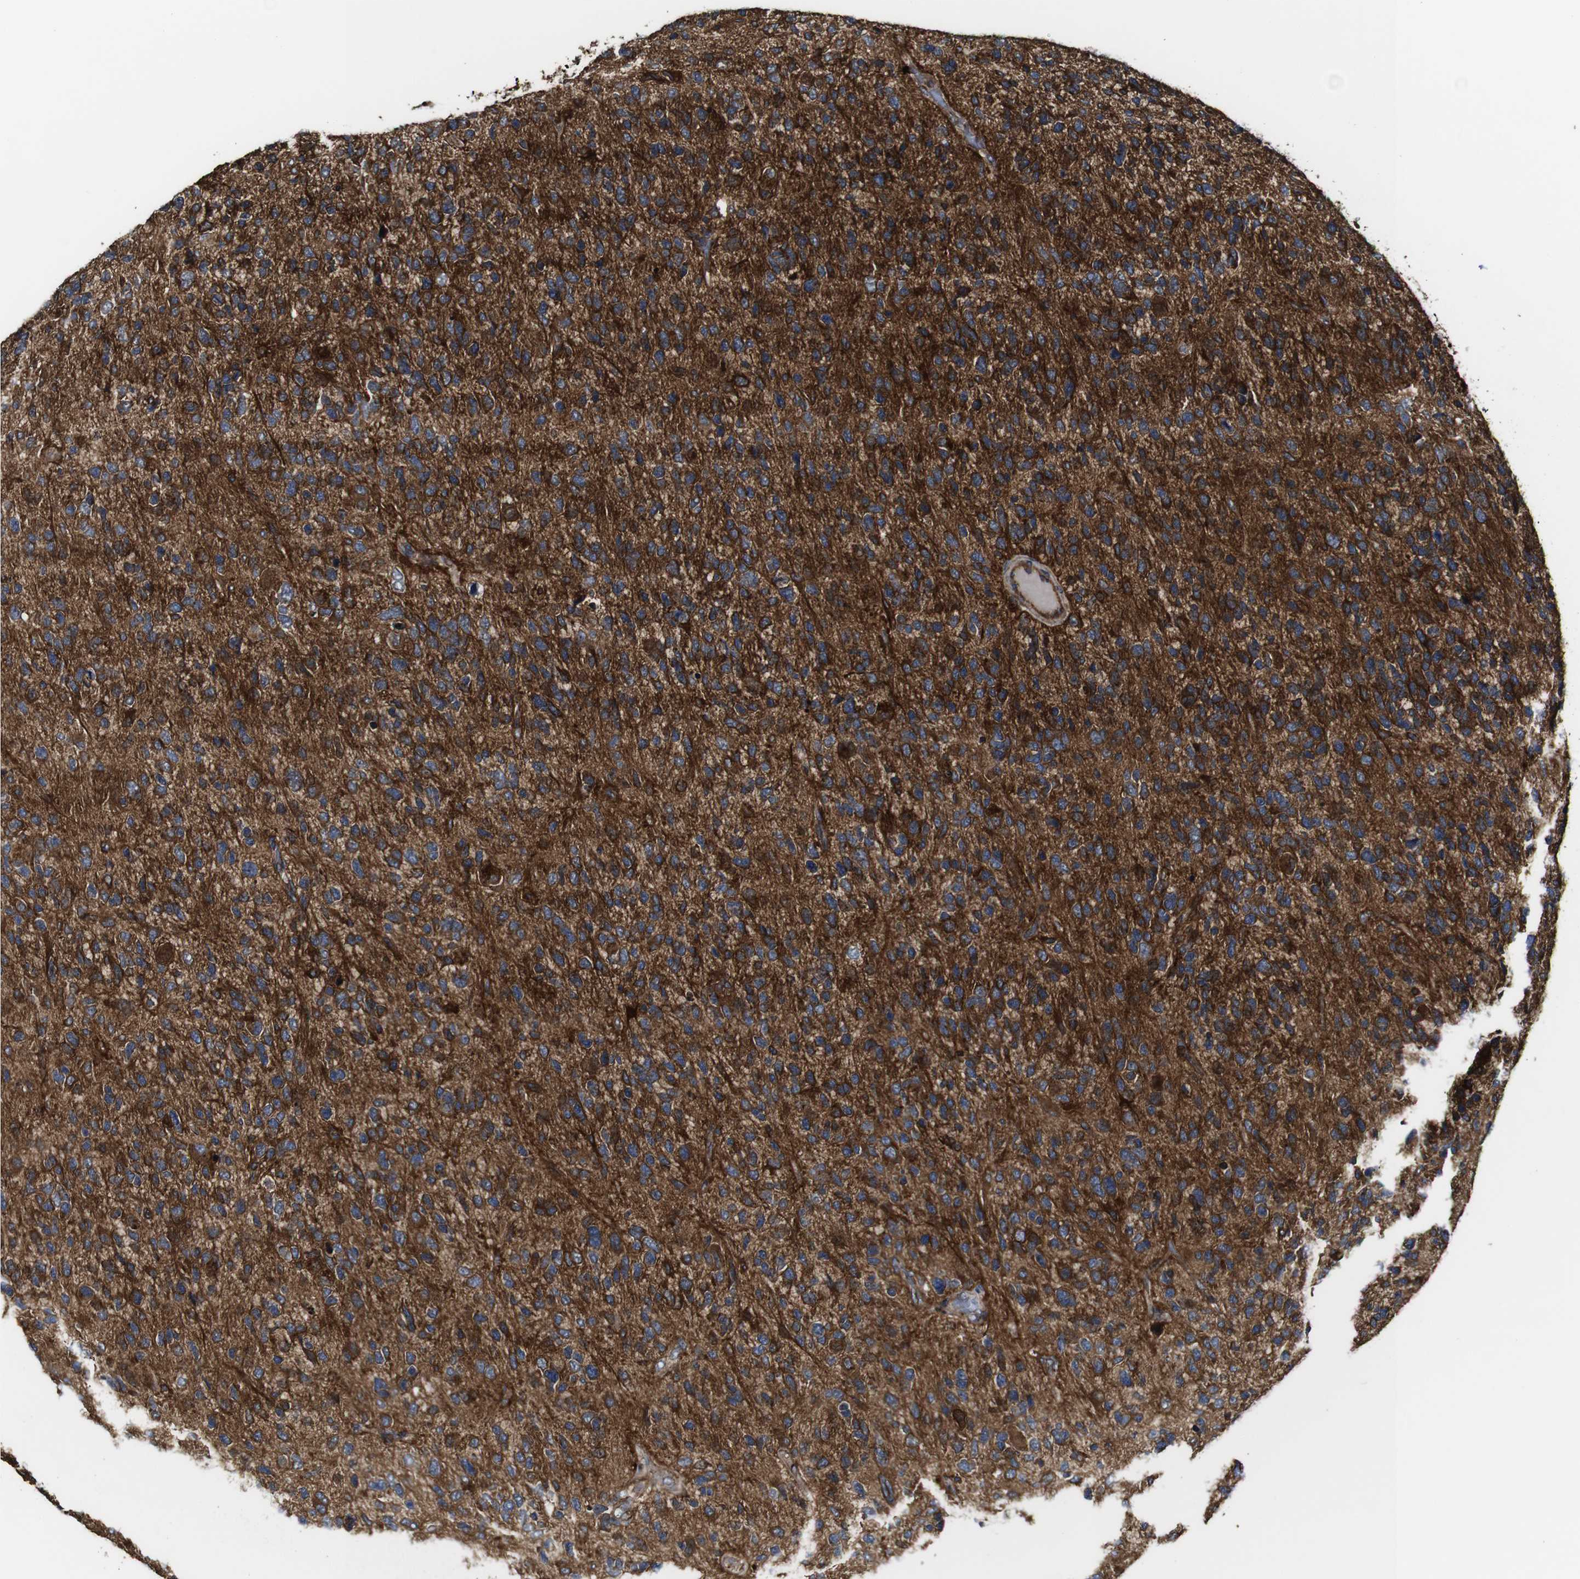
{"staining": {"intensity": "strong", "quantity": "<25%", "location": "cytoplasmic/membranous"}, "tissue": "glioma", "cell_type": "Tumor cells", "image_type": "cancer", "snomed": [{"axis": "morphology", "description": "Glioma, malignant, High grade"}, {"axis": "topography", "description": "Brain"}], "caption": "This histopathology image exhibits immunohistochemistry (IHC) staining of high-grade glioma (malignant), with medium strong cytoplasmic/membranous positivity in approximately <25% of tumor cells.", "gene": "TNIK", "patient": {"sex": "female", "age": 58}}